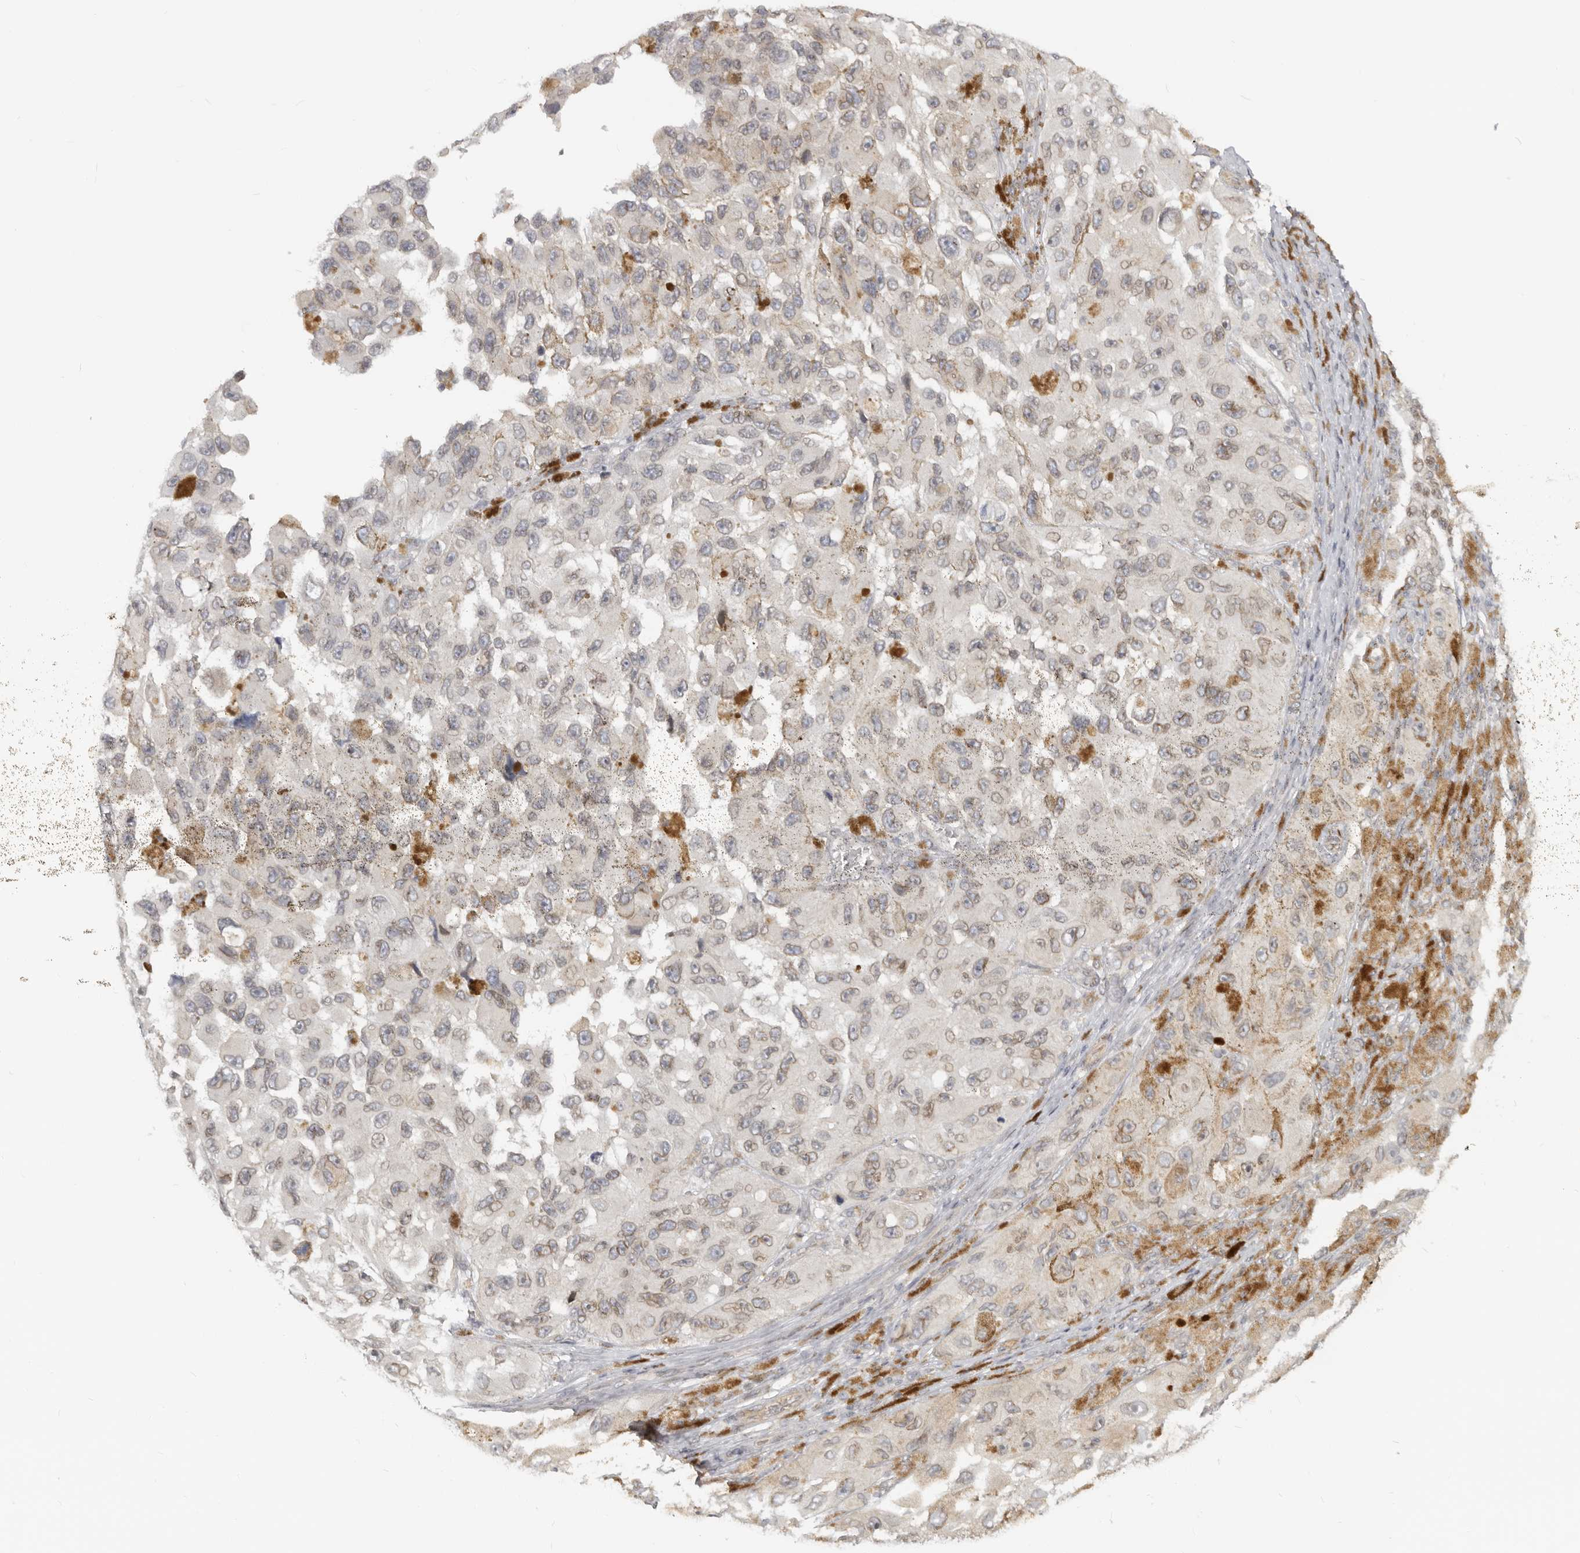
{"staining": {"intensity": "weak", "quantity": "<25%", "location": "cytoplasmic/membranous,nuclear"}, "tissue": "melanoma", "cell_type": "Tumor cells", "image_type": "cancer", "snomed": [{"axis": "morphology", "description": "Malignant melanoma, NOS"}, {"axis": "topography", "description": "Skin"}], "caption": "High magnification brightfield microscopy of melanoma stained with DAB (brown) and counterstained with hematoxylin (blue): tumor cells show no significant positivity. Brightfield microscopy of immunohistochemistry stained with DAB (3,3'-diaminobenzidine) (brown) and hematoxylin (blue), captured at high magnification.", "gene": "NUP153", "patient": {"sex": "female", "age": 73}}